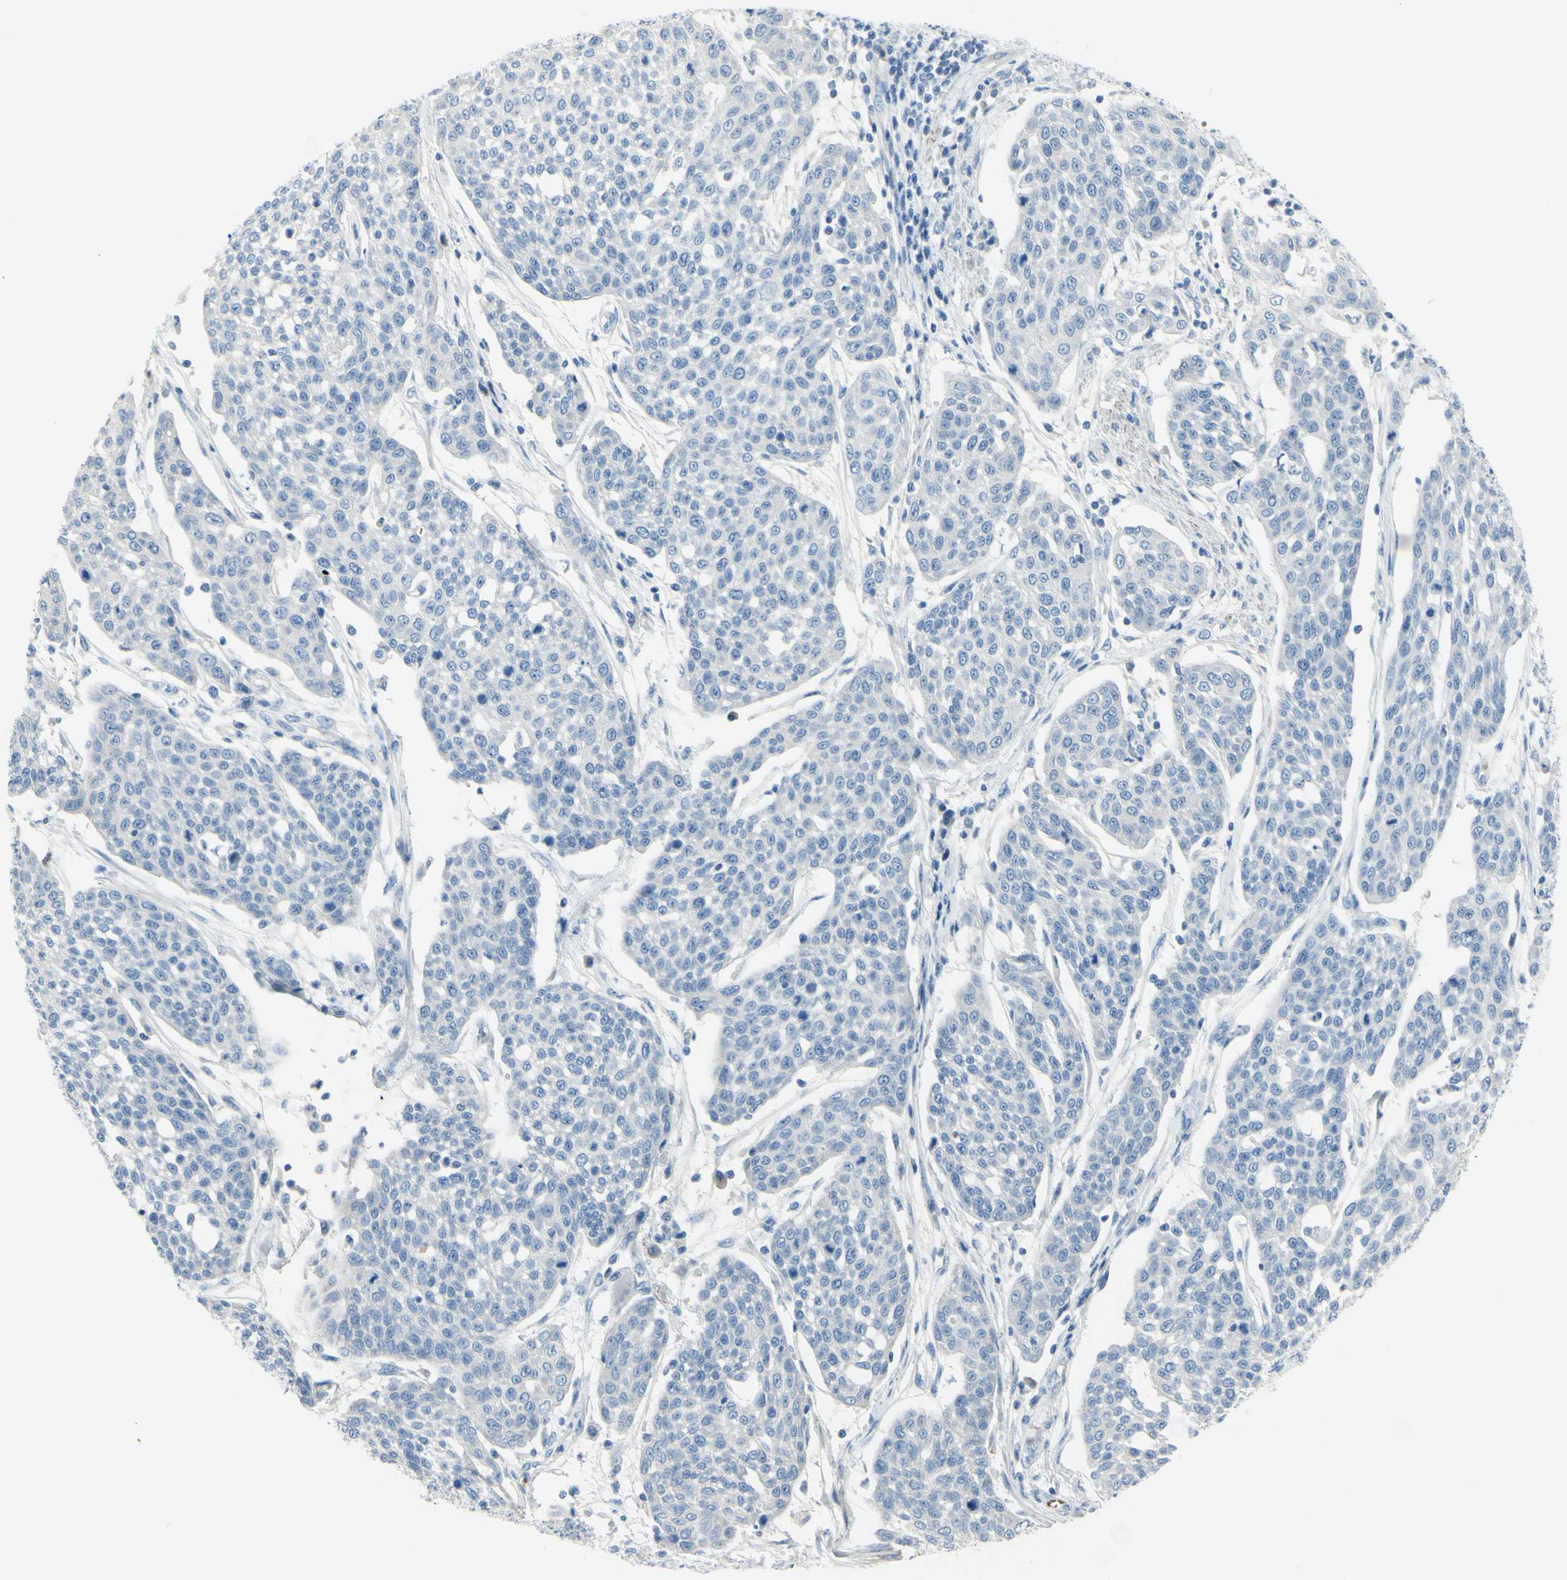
{"staining": {"intensity": "negative", "quantity": "none", "location": "none"}, "tissue": "cervical cancer", "cell_type": "Tumor cells", "image_type": "cancer", "snomed": [{"axis": "morphology", "description": "Squamous cell carcinoma, NOS"}, {"axis": "topography", "description": "Cervix"}], "caption": "Protein analysis of cervical cancer (squamous cell carcinoma) exhibits no significant positivity in tumor cells.", "gene": "NCBP2L", "patient": {"sex": "female", "age": 34}}